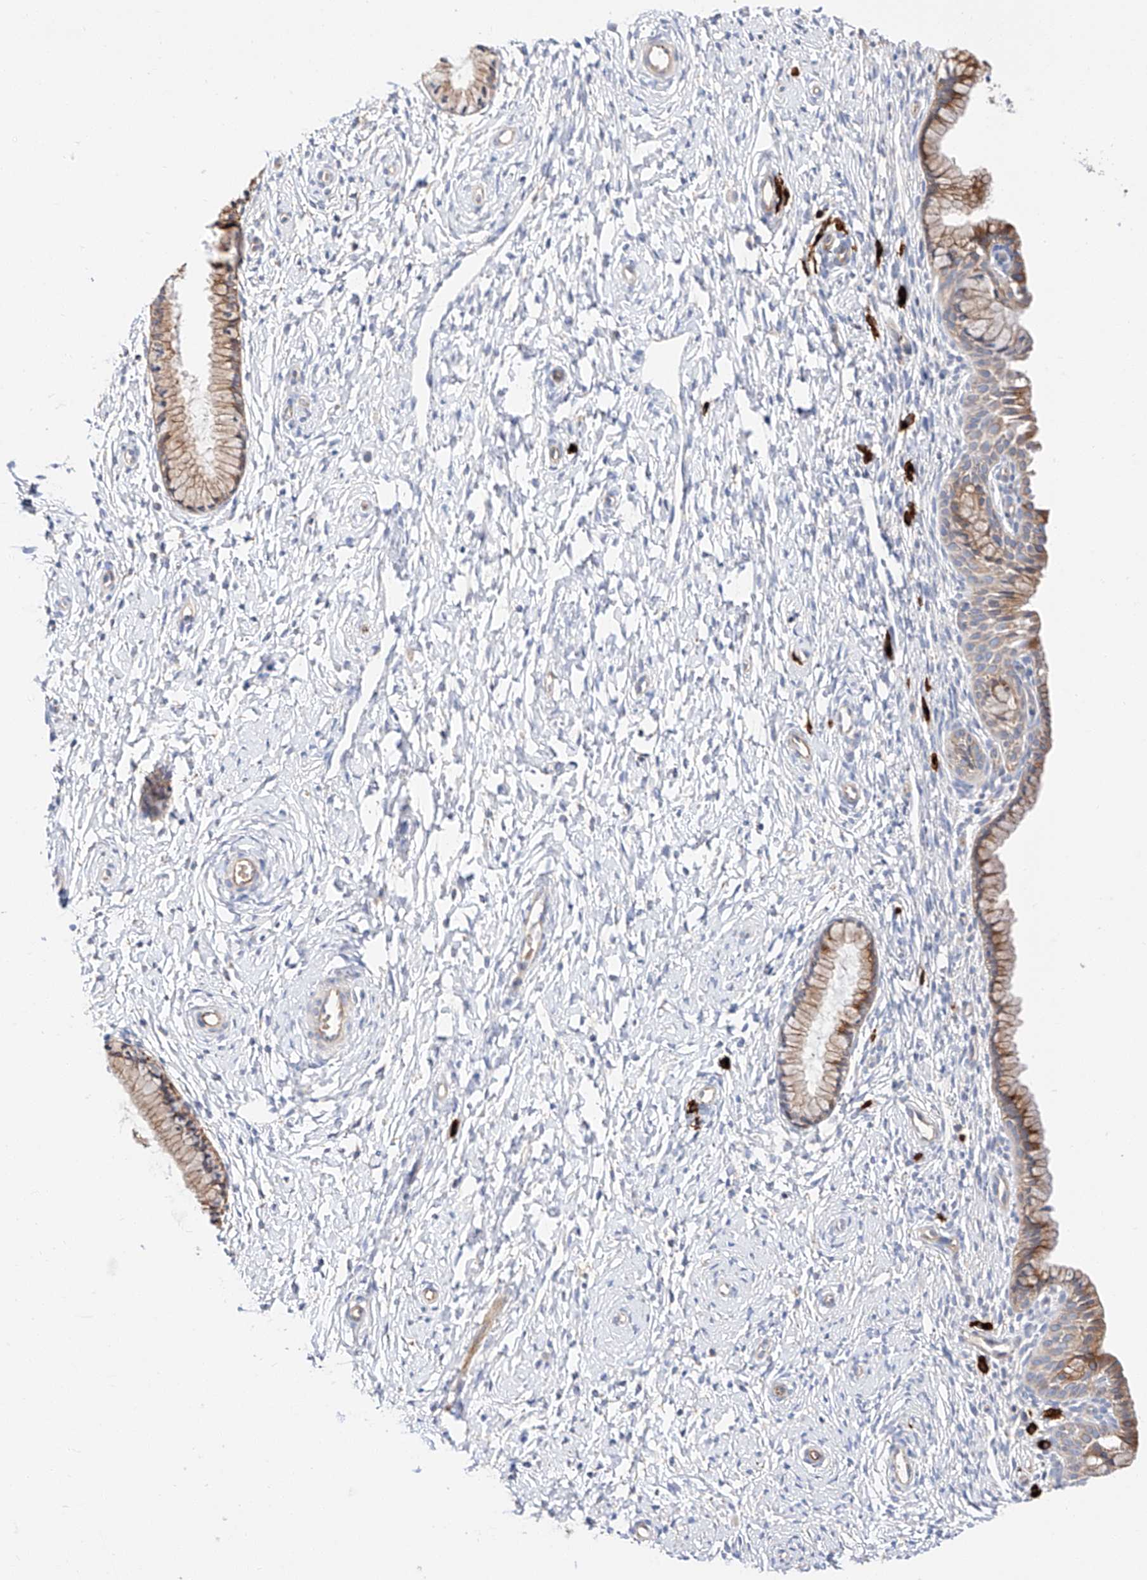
{"staining": {"intensity": "moderate", "quantity": "<25%", "location": "cytoplasmic/membranous"}, "tissue": "cervix", "cell_type": "Glandular cells", "image_type": "normal", "snomed": [{"axis": "morphology", "description": "Normal tissue, NOS"}, {"axis": "topography", "description": "Cervix"}], "caption": "Cervix stained with immunohistochemistry exhibits moderate cytoplasmic/membranous staining in about <25% of glandular cells. (Stains: DAB (3,3'-diaminobenzidine) in brown, nuclei in blue, Microscopy: brightfield microscopy at high magnification).", "gene": "GLMN", "patient": {"sex": "female", "age": 33}}